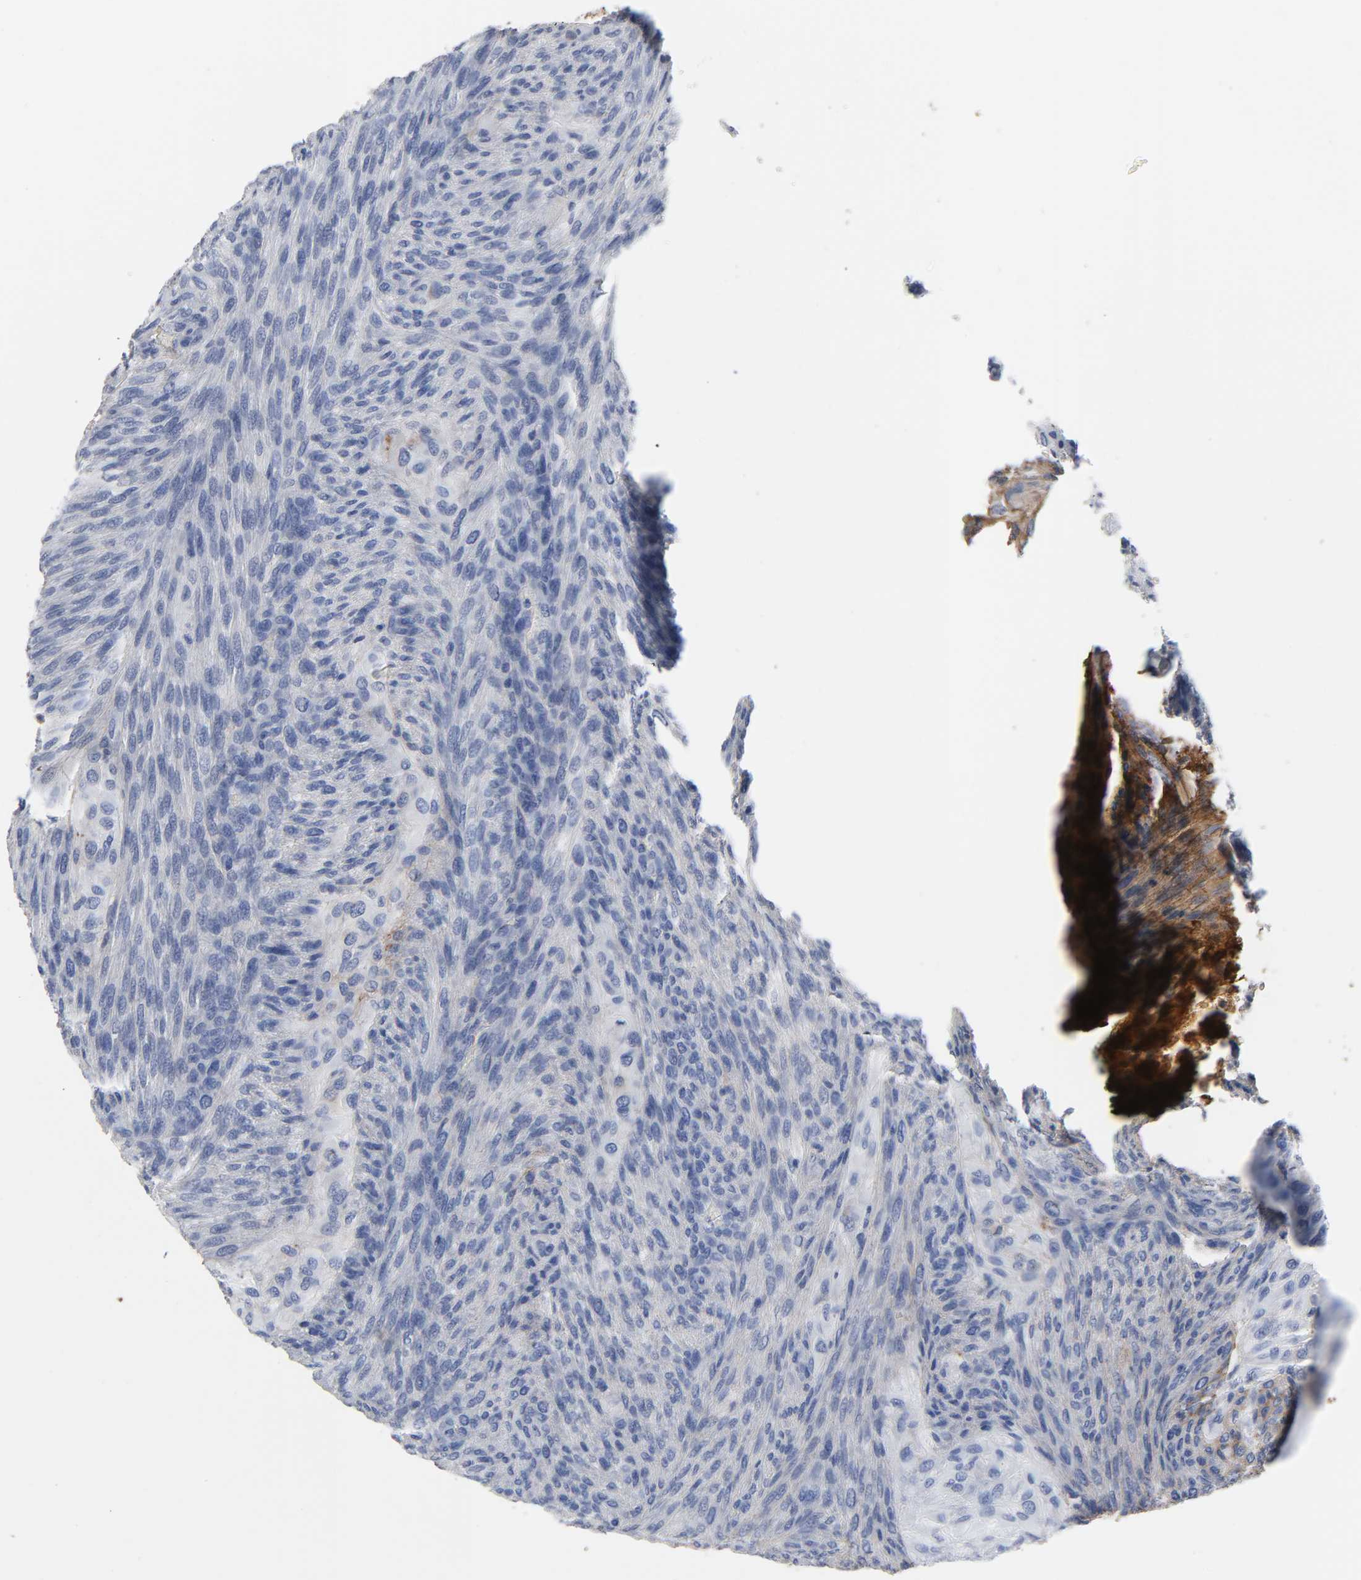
{"staining": {"intensity": "moderate", "quantity": "25%-75%", "location": "cytoplasmic/membranous"}, "tissue": "glioma", "cell_type": "Tumor cells", "image_type": "cancer", "snomed": [{"axis": "morphology", "description": "Glioma, malignant, High grade"}, {"axis": "topography", "description": "Cerebral cortex"}], "caption": "Immunohistochemistry (IHC) photomicrograph of human glioma stained for a protein (brown), which demonstrates medium levels of moderate cytoplasmic/membranous expression in about 25%-75% of tumor cells.", "gene": "FBLN1", "patient": {"sex": "female", "age": 55}}